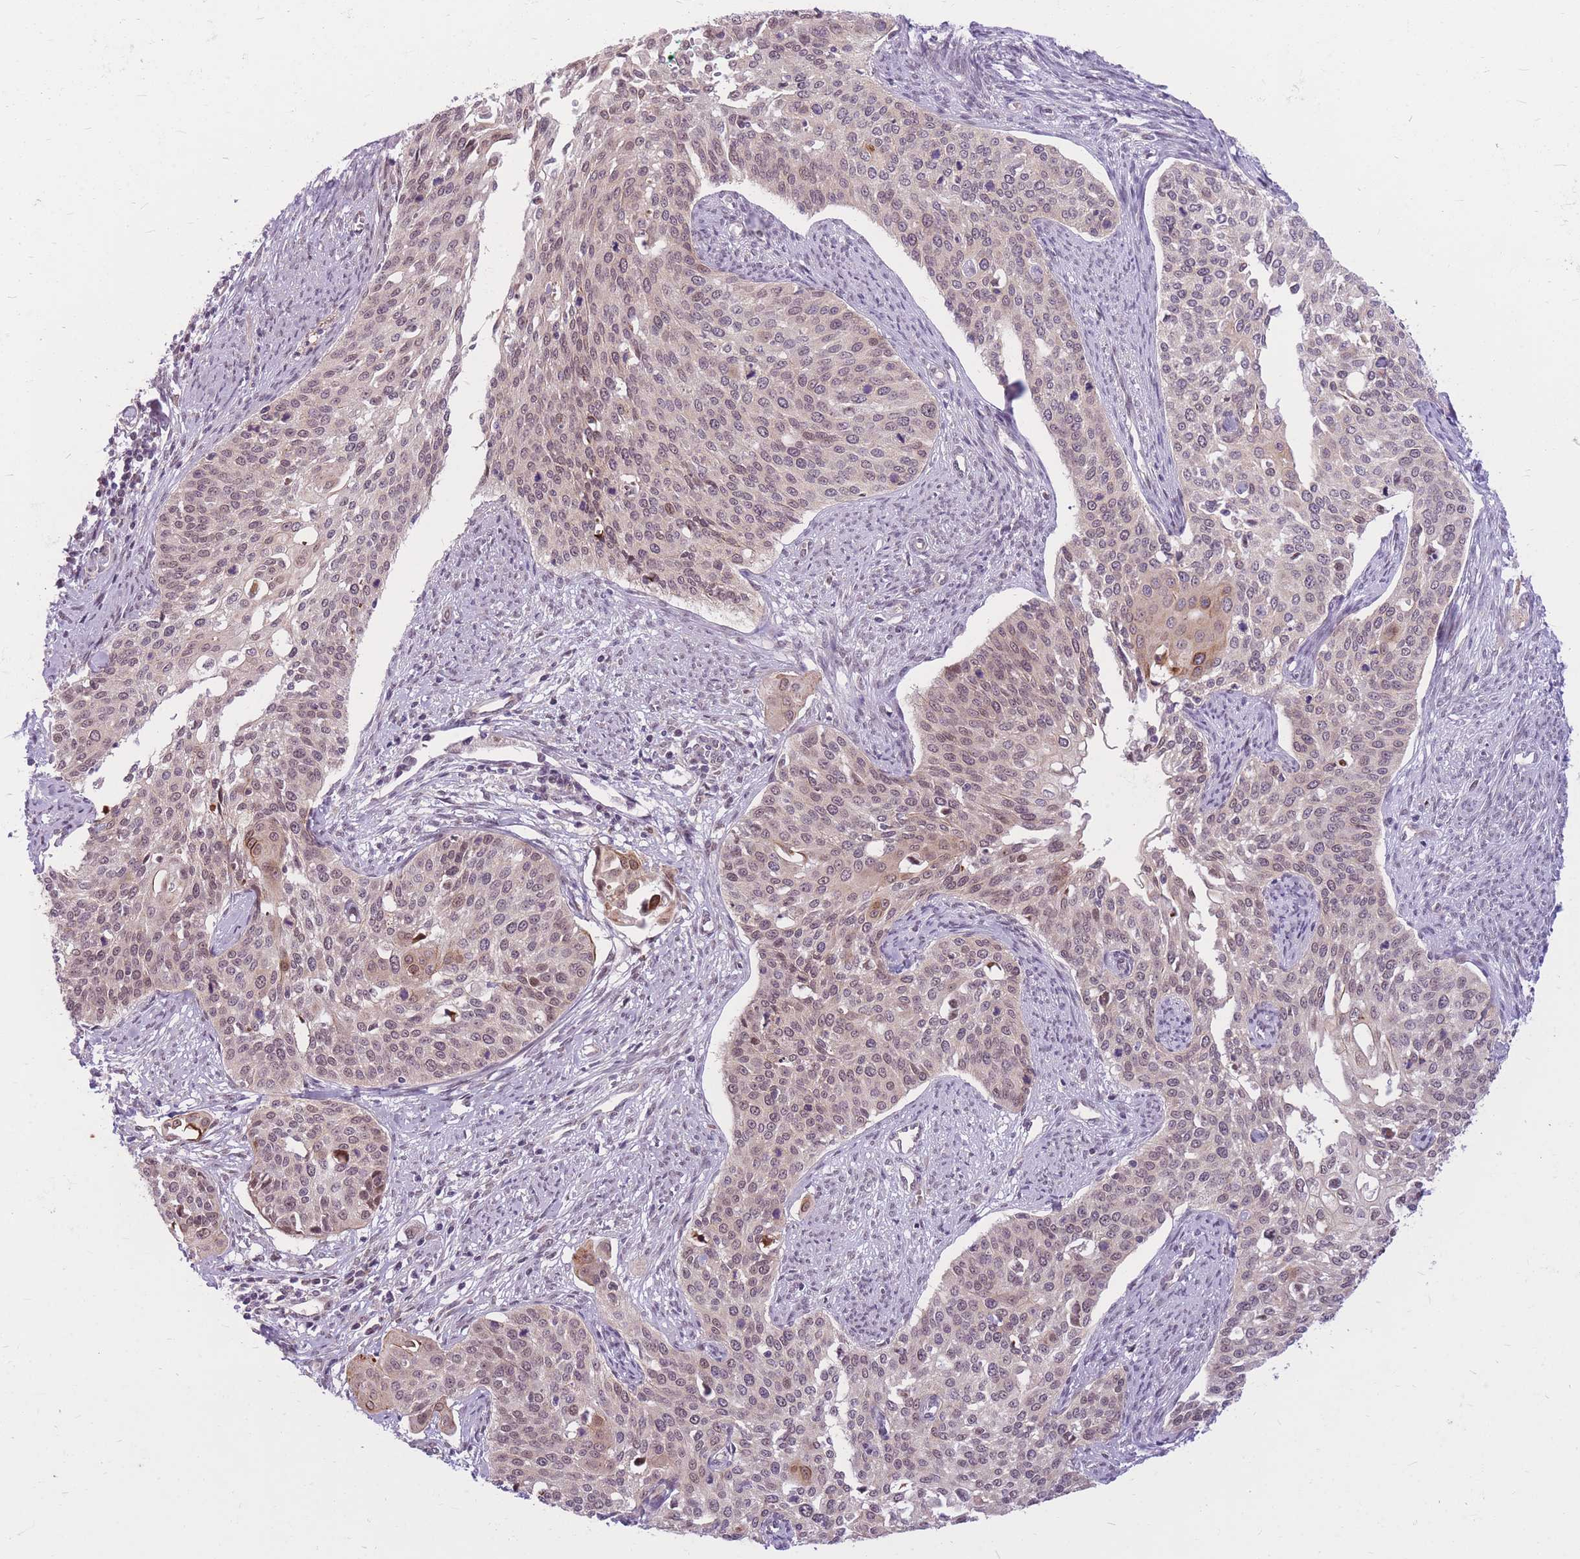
{"staining": {"intensity": "weak", "quantity": "25%-75%", "location": "nuclear"}, "tissue": "cervical cancer", "cell_type": "Tumor cells", "image_type": "cancer", "snomed": [{"axis": "morphology", "description": "Squamous cell carcinoma, NOS"}, {"axis": "topography", "description": "Cervix"}], "caption": "IHC of cervical cancer (squamous cell carcinoma) exhibits low levels of weak nuclear expression in about 25%-75% of tumor cells.", "gene": "ERCC2", "patient": {"sex": "female", "age": 44}}